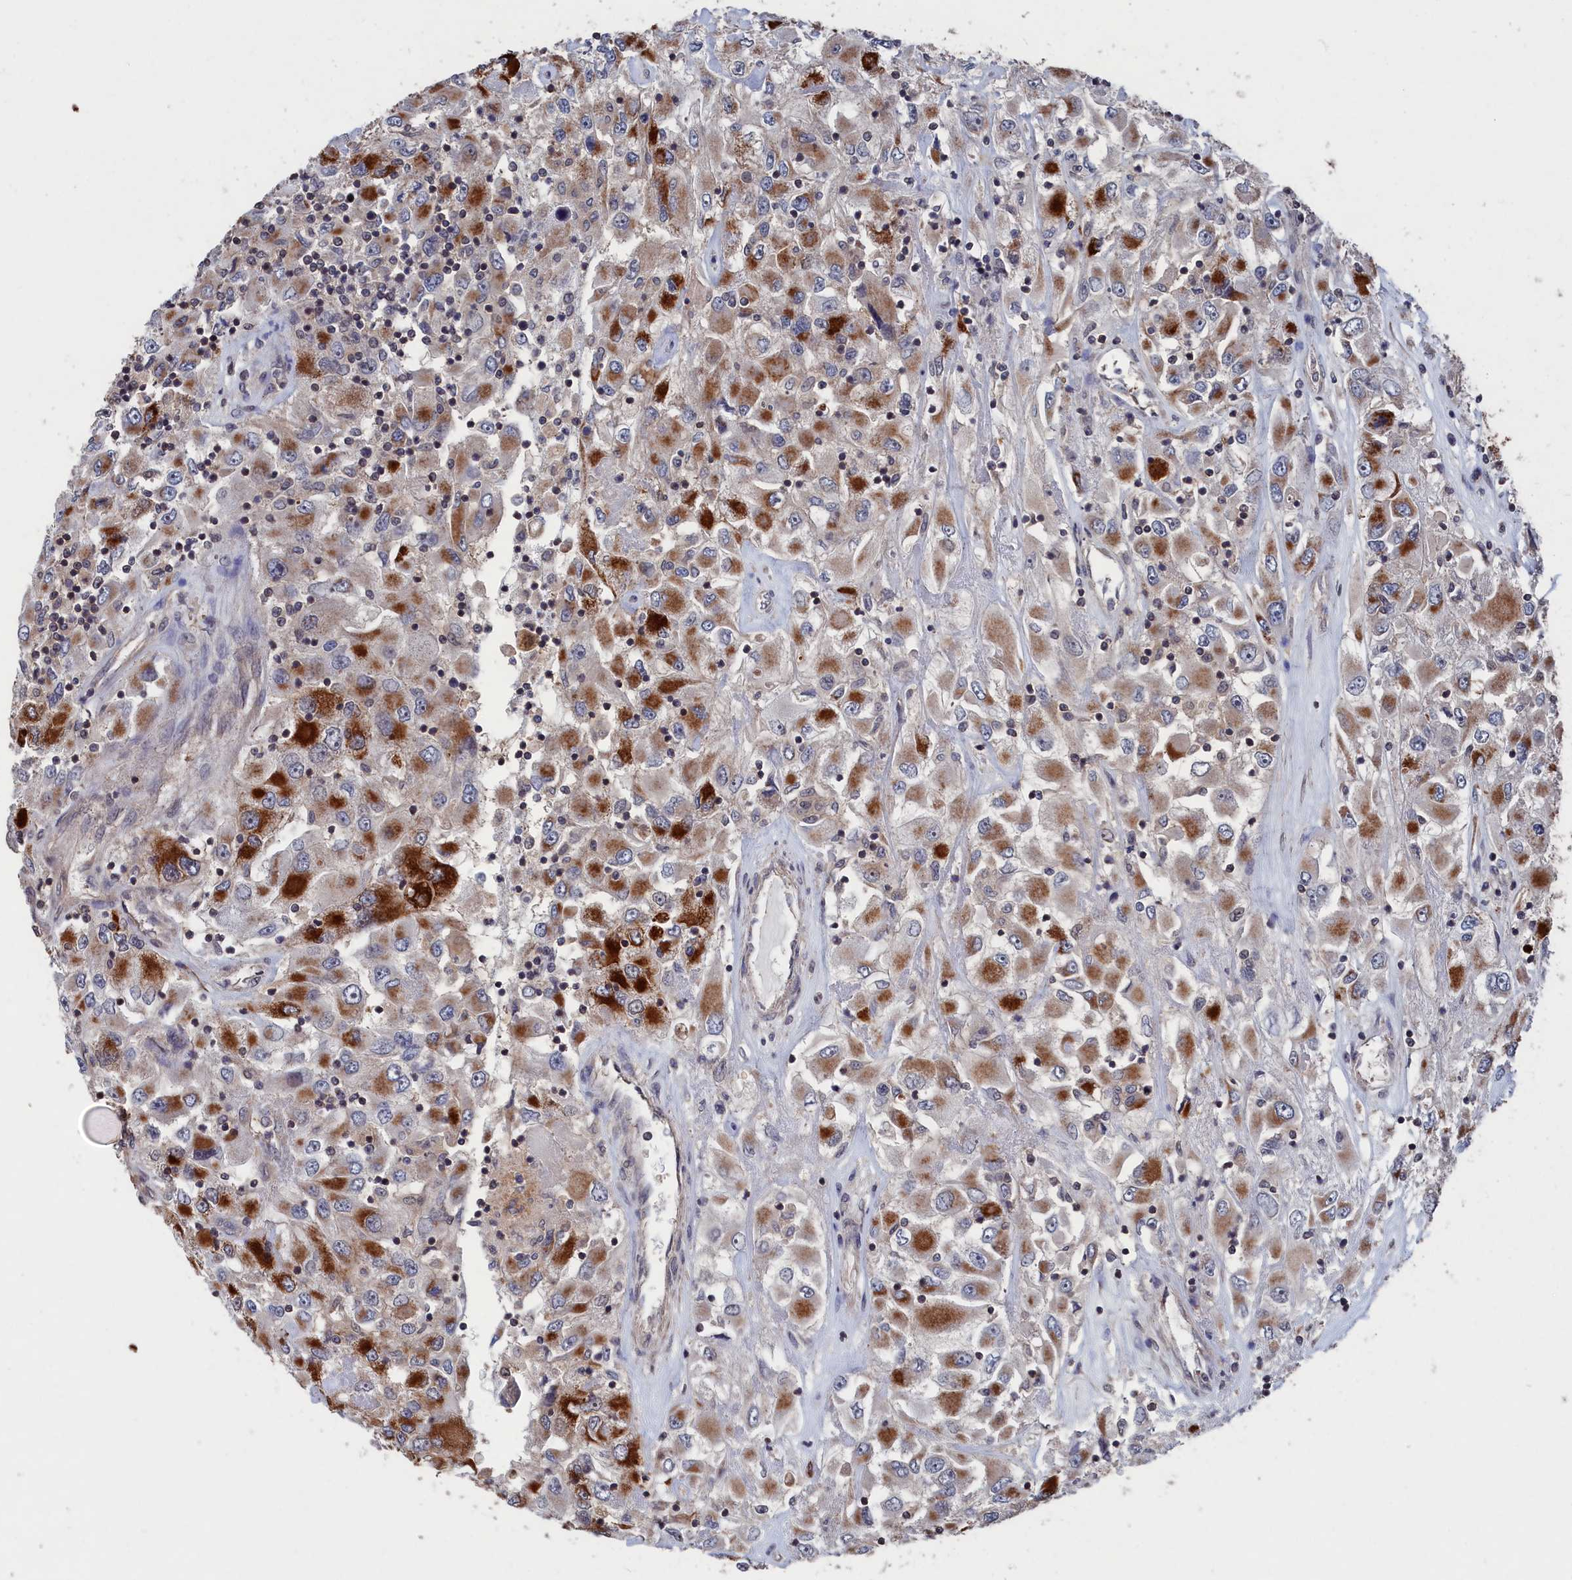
{"staining": {"intensity": "strong", "quantity": ">75%", "location": "cytoplasmic/membranous"}, "tissue": "renal cancer", "cell_type": "Tumor cells", "image_type": "cancer", "snomed": [{"axis": "morphology", "description": "Adenocarcinoma, NOS"}, {"axis": "topography", "description": "Kidney"}], "caption": "Renal adenocarcinoma tissue shows strong cytoplasmic/membranous expression in approximately >75% of tumor cells, visualized by immunohistochemistry.", "gene": "PDE12", "patient": {"sex": "female", "age": 52}}